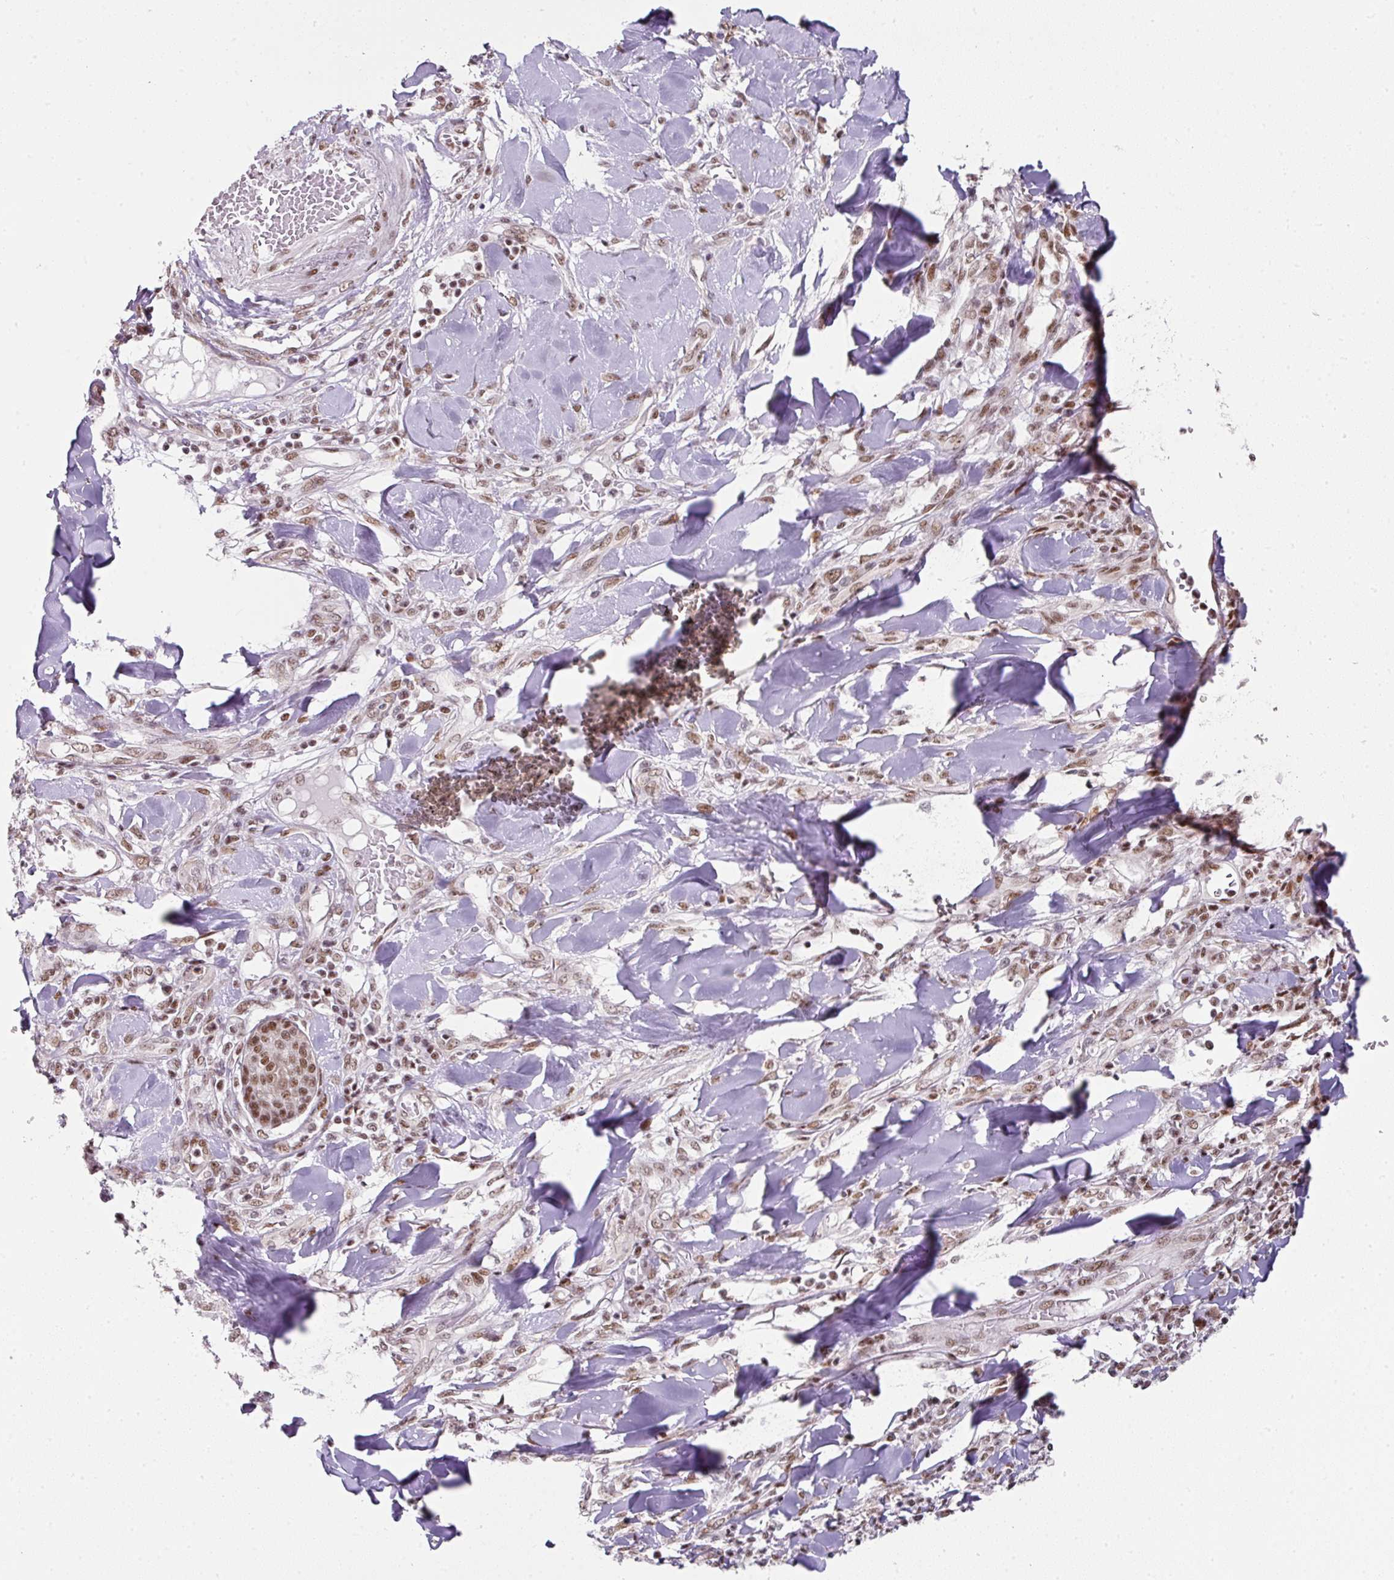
{"staining": {"intensity": "moderate", "quantity": ">75%", "location": "nuclear"}, "tissue": "skin cancer", "cell_type": "Tumor cells", "image_type": "cancer", "snomed": [{"axis": "morphology", "description": "Squamous cell carcinoma, NOS"}, {"axis": "topography", "description": "Skin"}], "caption": "Protein staining of skin cancer (squamous cell carcinoma) tissue displays moderate nuclear positivity in approximately >75% of tumor cells. Using DAB (3,3'-diaminobenzidine) (brown) and hematoxylin (blue) stains, captured at high magnification using brightfield microscopy.", "gene": "NFYA", "patient": {"sex": "female", "age": 78}}